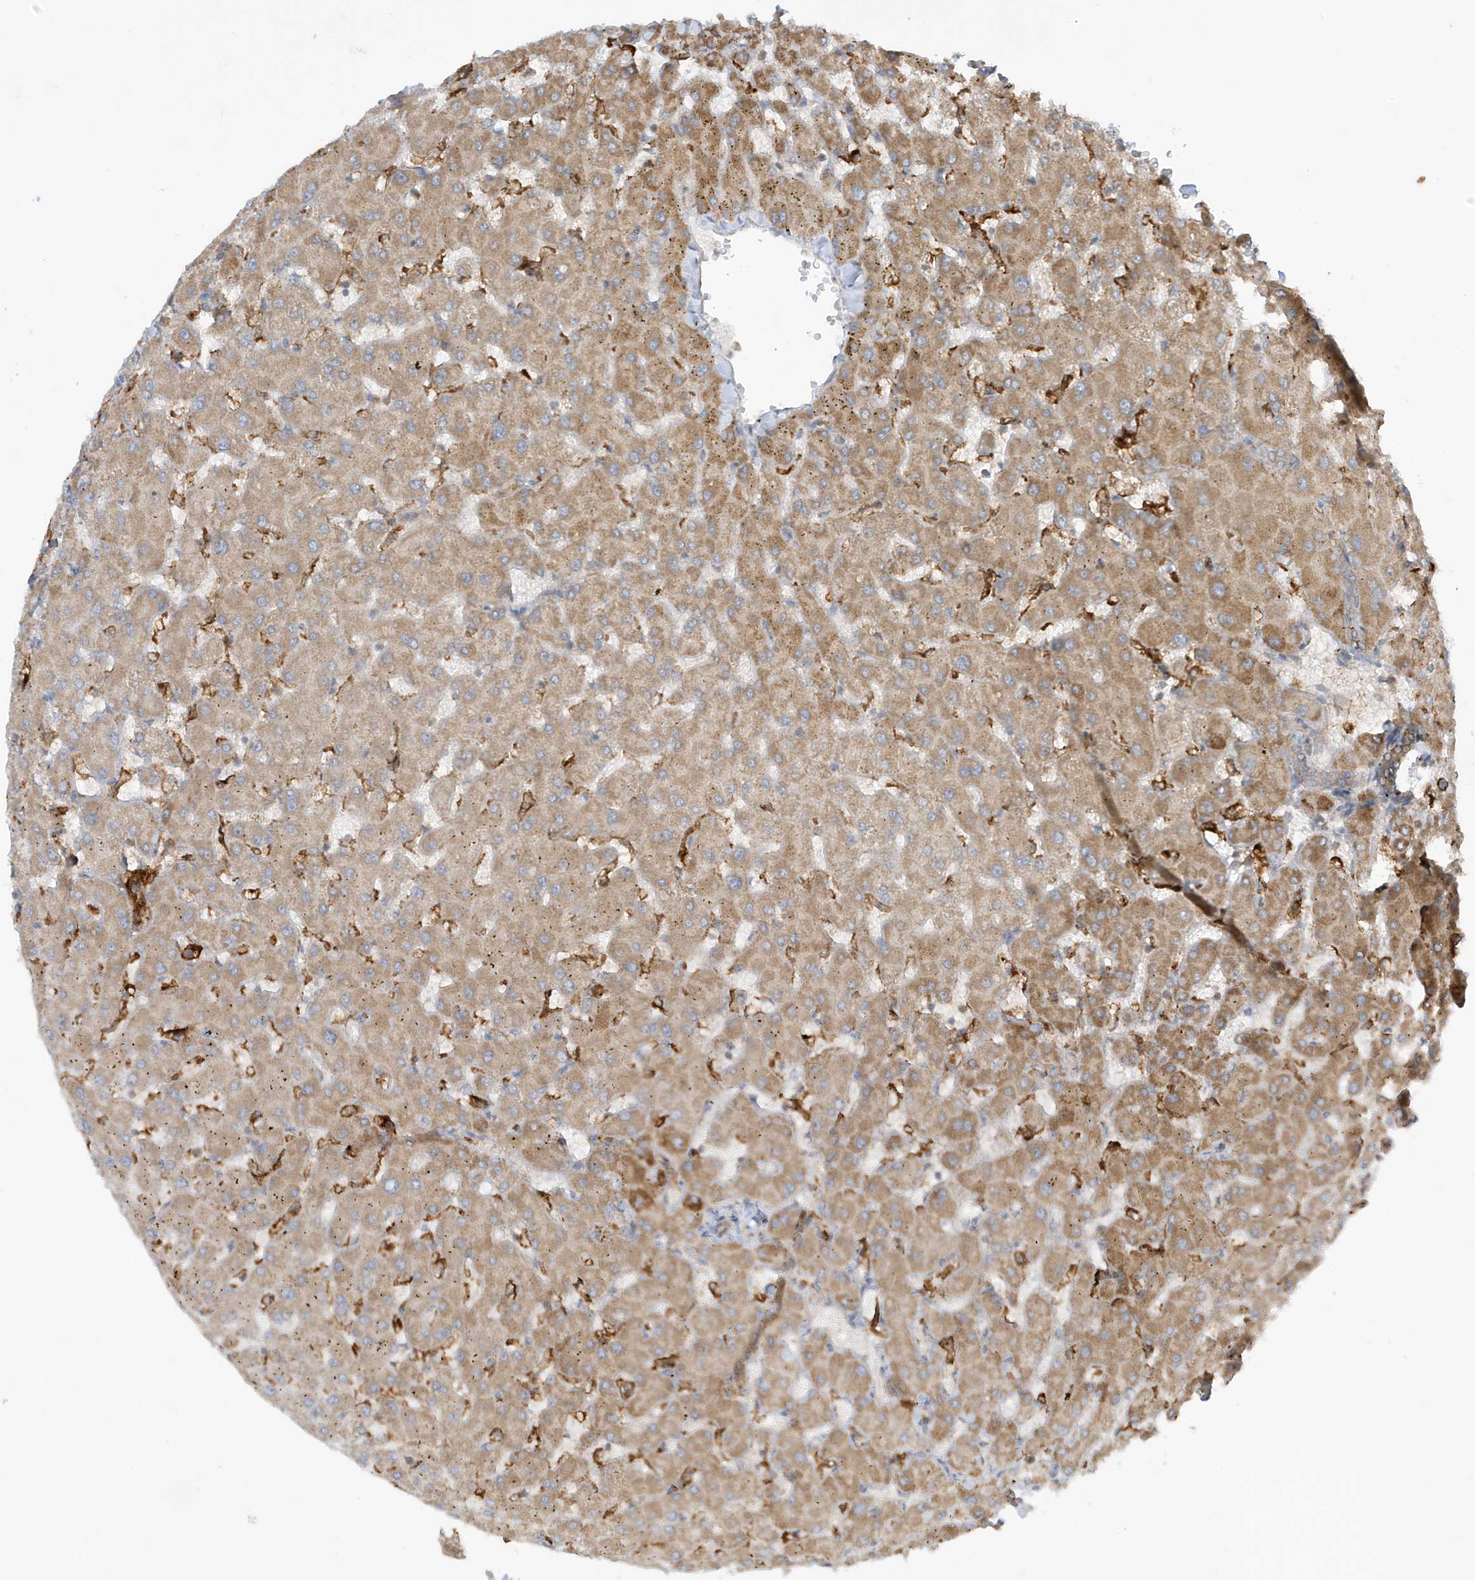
{"staining": {"intensity": "weak", "quantity": ">75%", "location": "cytoplasmic/membranous"}, "tissue": "liver", "cell_type": "Cholangiocytes", "image_type": "normal", "snomed": [{"axis": "morphology", "description": "Normal tissue, NOS"}, {"axis": "topography", "description": "Liver"}], "caption": "Weak cytoplasmic/membranous expression is appreciated in approximately >75% of cholangiocytes in benign liver.", "gene": "DHX36", "patient": {"sex": "female", "age": 63}}